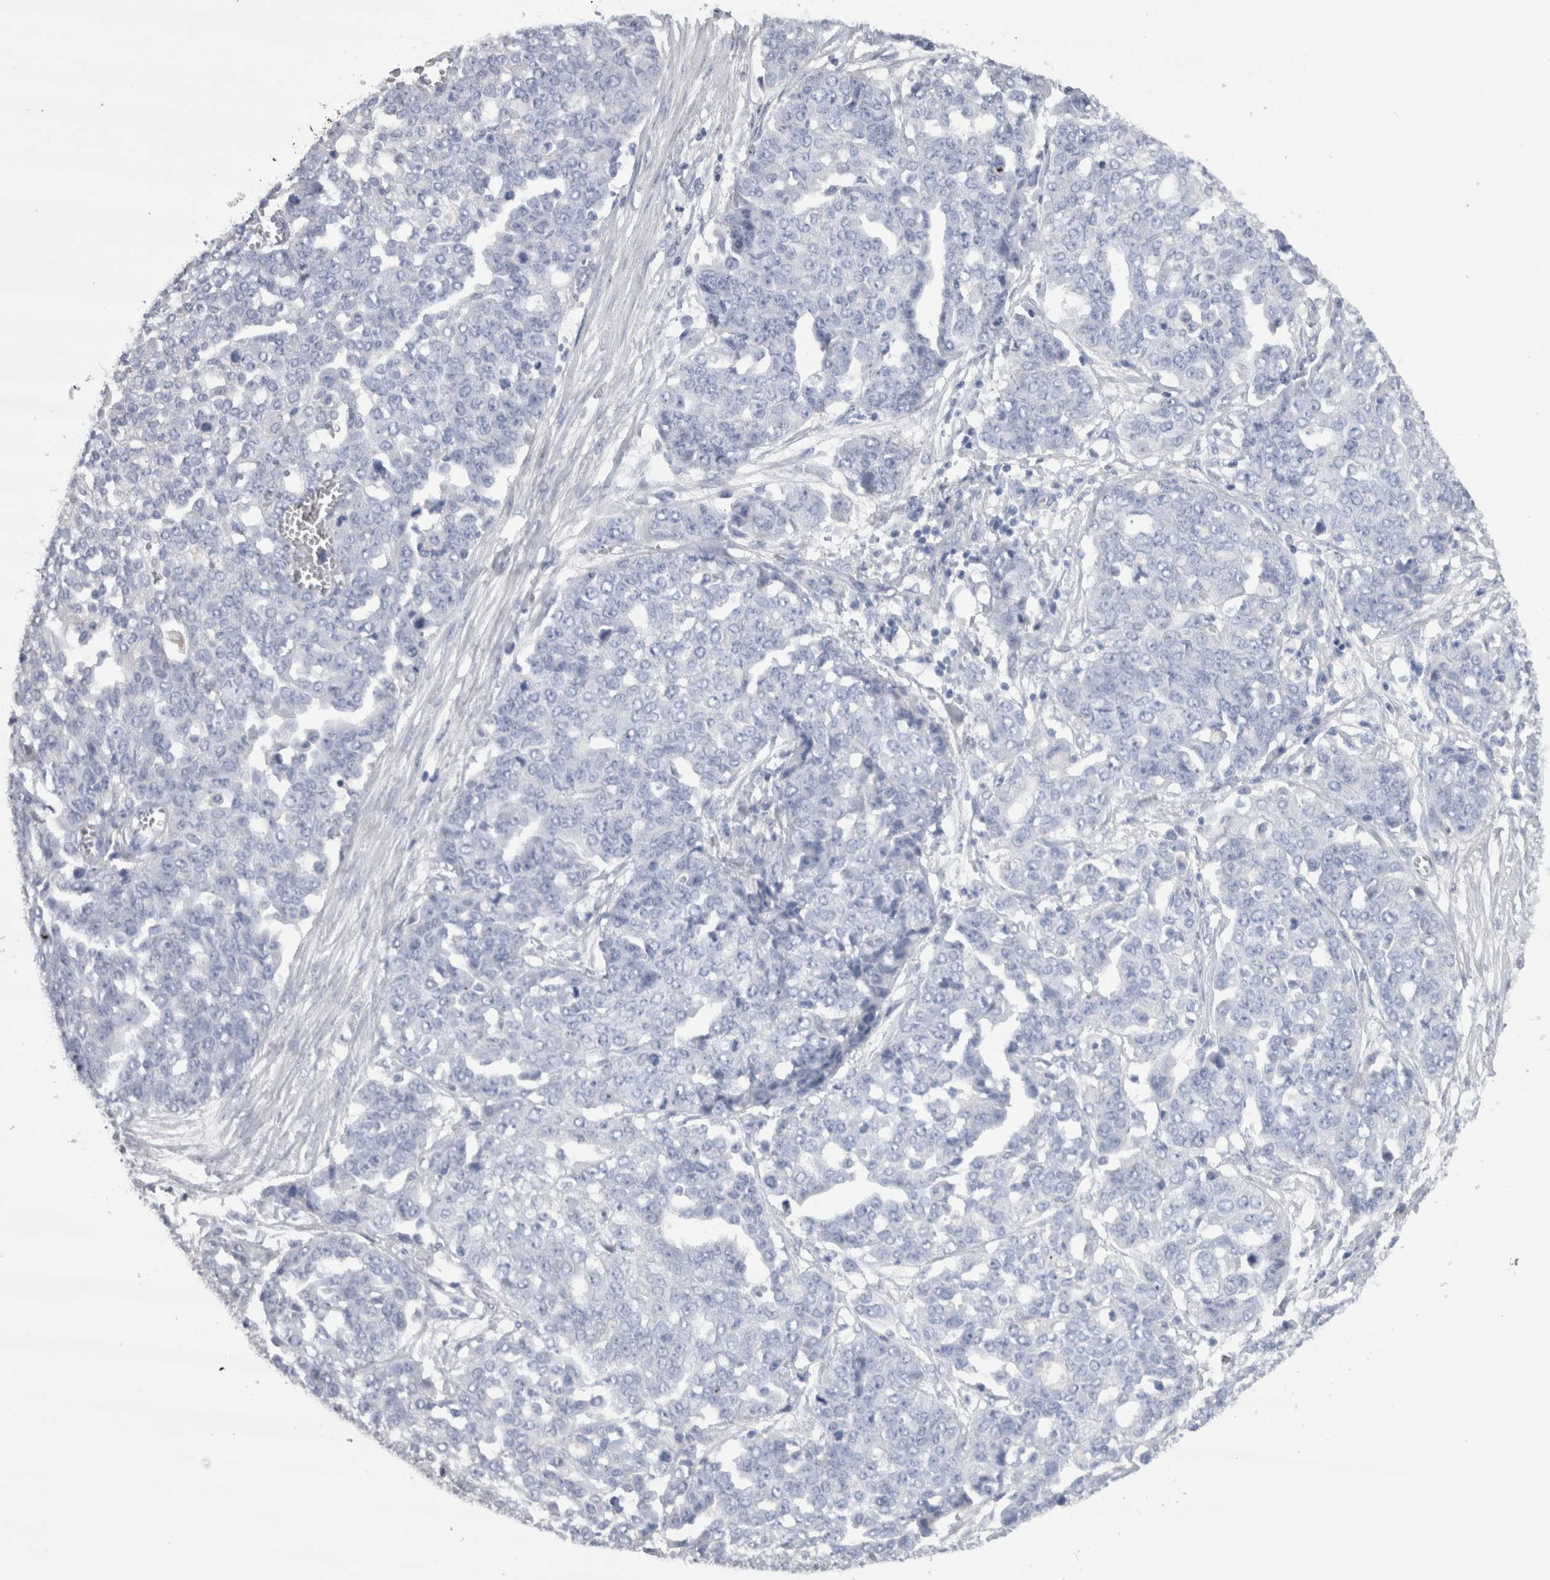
{"staining": {"intensity": "negative", "quantity": "none", "location": "none"}, "tissue": "ovarian cancer", "cell_type": "Tumor cells", "image_type": "cancer", "snomed": [{"axis": "morphology", "description": "Cystadenocarcinoma, serous, NOS"}, {"axis": "topography", "description": "Soft tissue"}, {"axis": "topography", "description": "Ovary"}], "caption": "Human ovarian serous cystadenocarcinoma stained for a protein using IHC displays no staining in tumor cells.", "gene": "REG1A", "patient": {"sex": "female", "age": 57}}